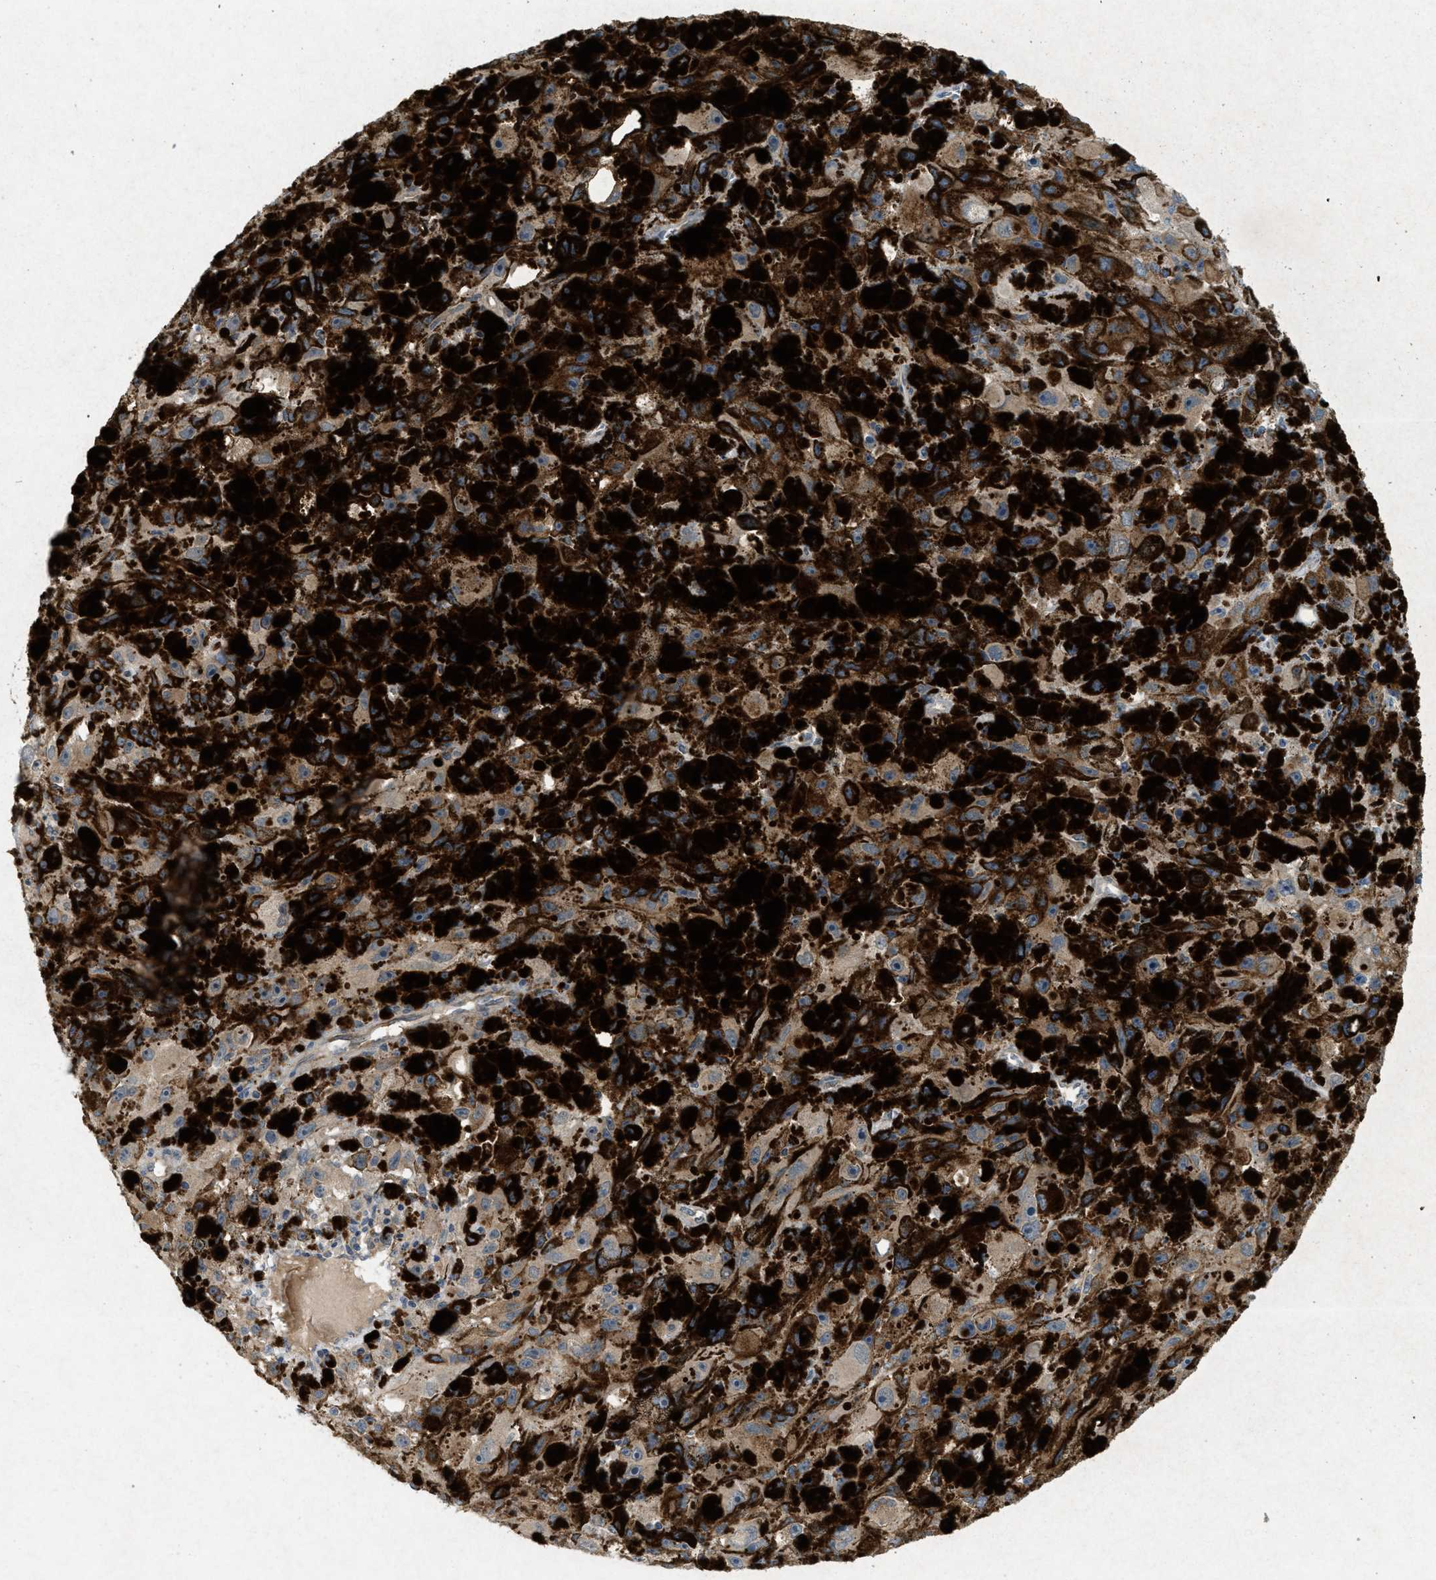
{"staining": {"intensity": "moderate", "quantity": ">75%", "location": "cytoplasmic/membranous"}, "tissue": "melanoma", "cell_type": "Tumor cells", "image_type": "cancer", "snomed": [{"axis": "morphology", "description": "Malignant melanoma, NOS"}, {"axis": "topography", "description": "Skin"}], "caption": "The image reveals immunohistochemical staining of melanoma. There is moderate cytoplasmic/membranous positivity is identified in about >75% of tumor cells.", "gene": "ADCY6", "patient": {"sex": "female", "age": 104}}